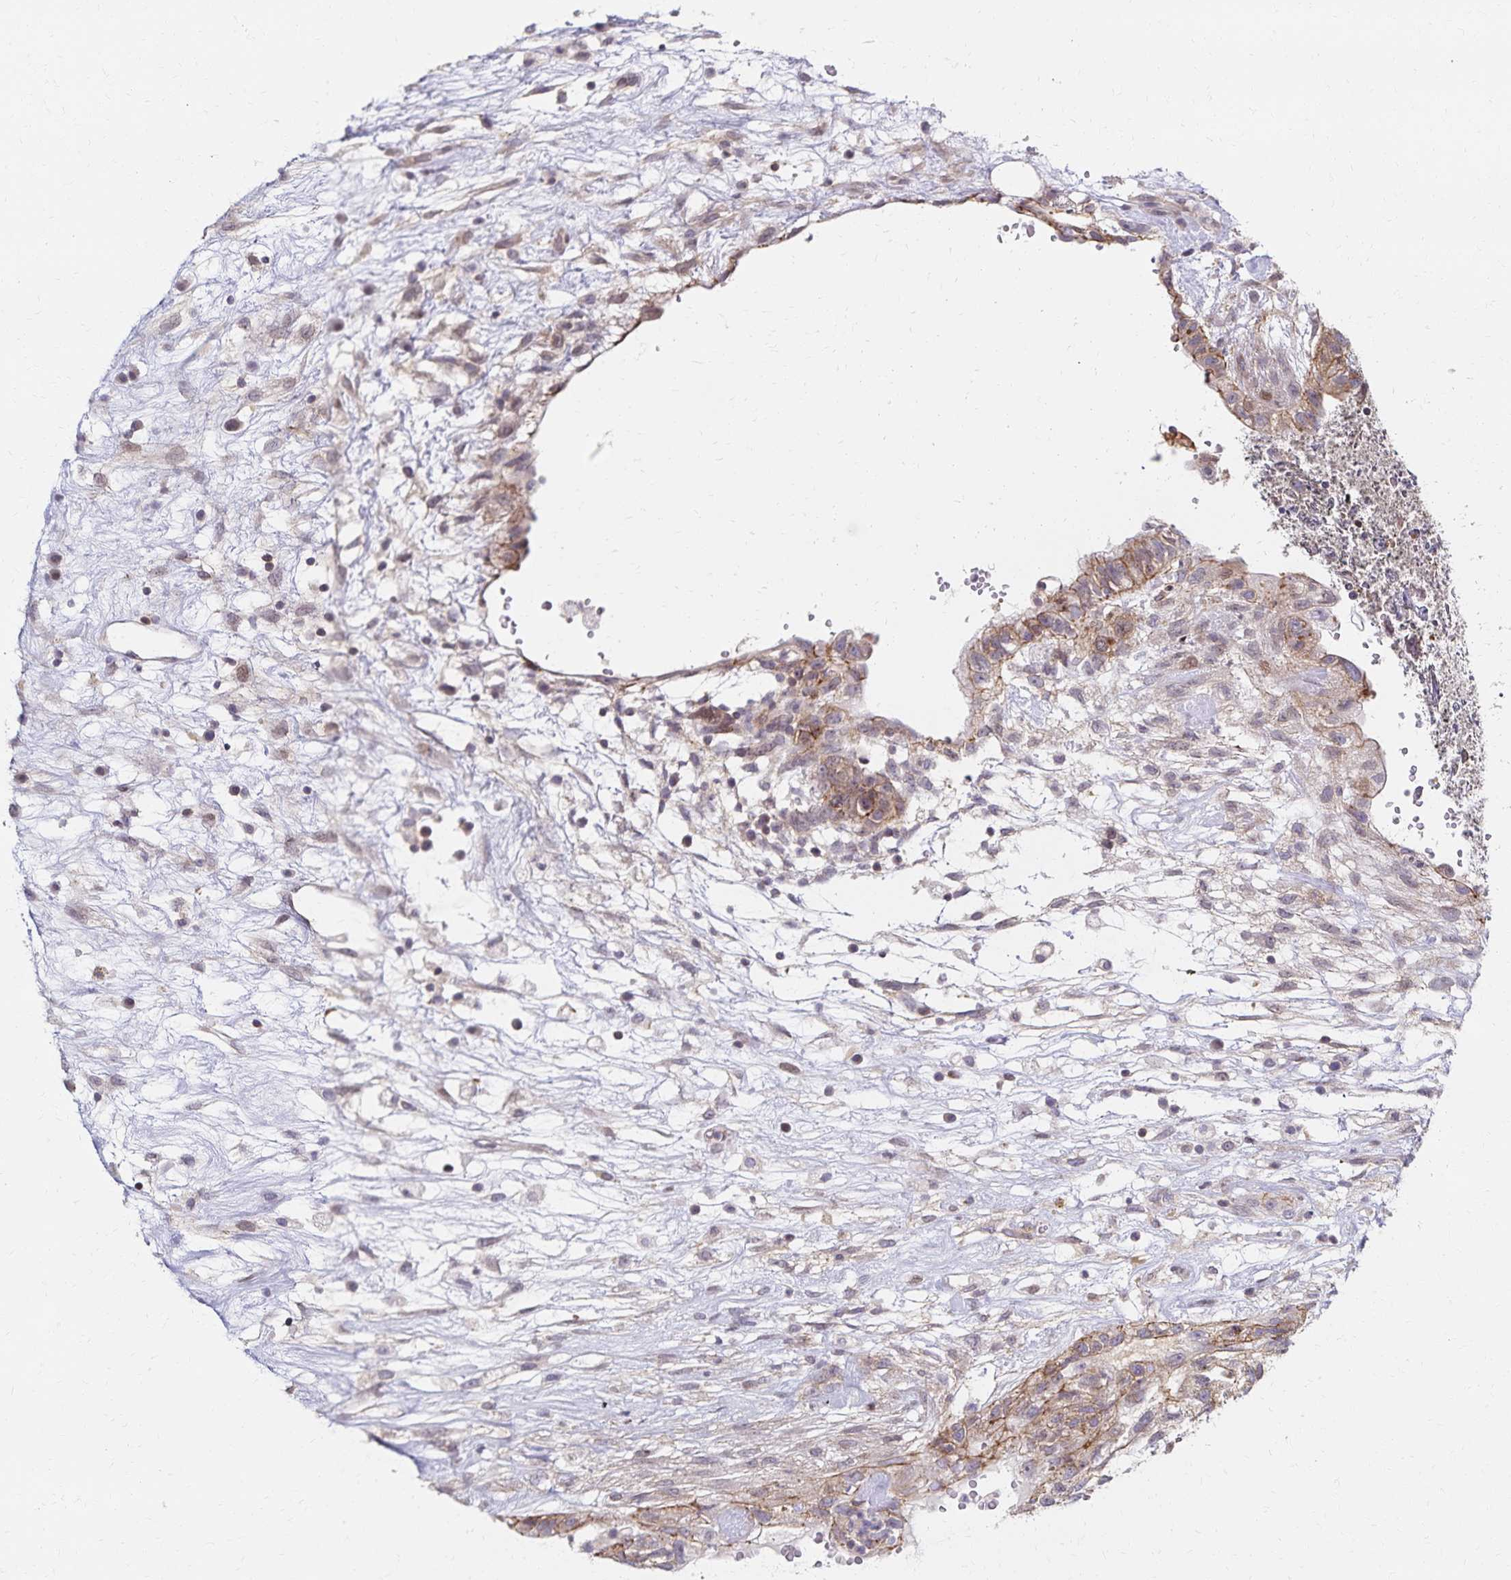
{"staining": {"intensity": "weak", "quantity": "25%-75%", "location": "cytoplasmic/membranous"}, "tissue": "testis cancer", "cell_type": "Tumor cells", "image_type": "cancer", "snomed": [{"axis": "morphology", "description": "Normal tissue, NOS"}, {"axis": "morphology", "description": "Carcinoma, Embryonal, NOS"}, {"axis": "topography", "description": "Testis"}], "caption": "Embryonal carcinoma (testis) stained with a protein marker exhibits weak staining in tumor cells.", "gene": "RAB9B", "patient": {"sex": "male", "age": 32}}